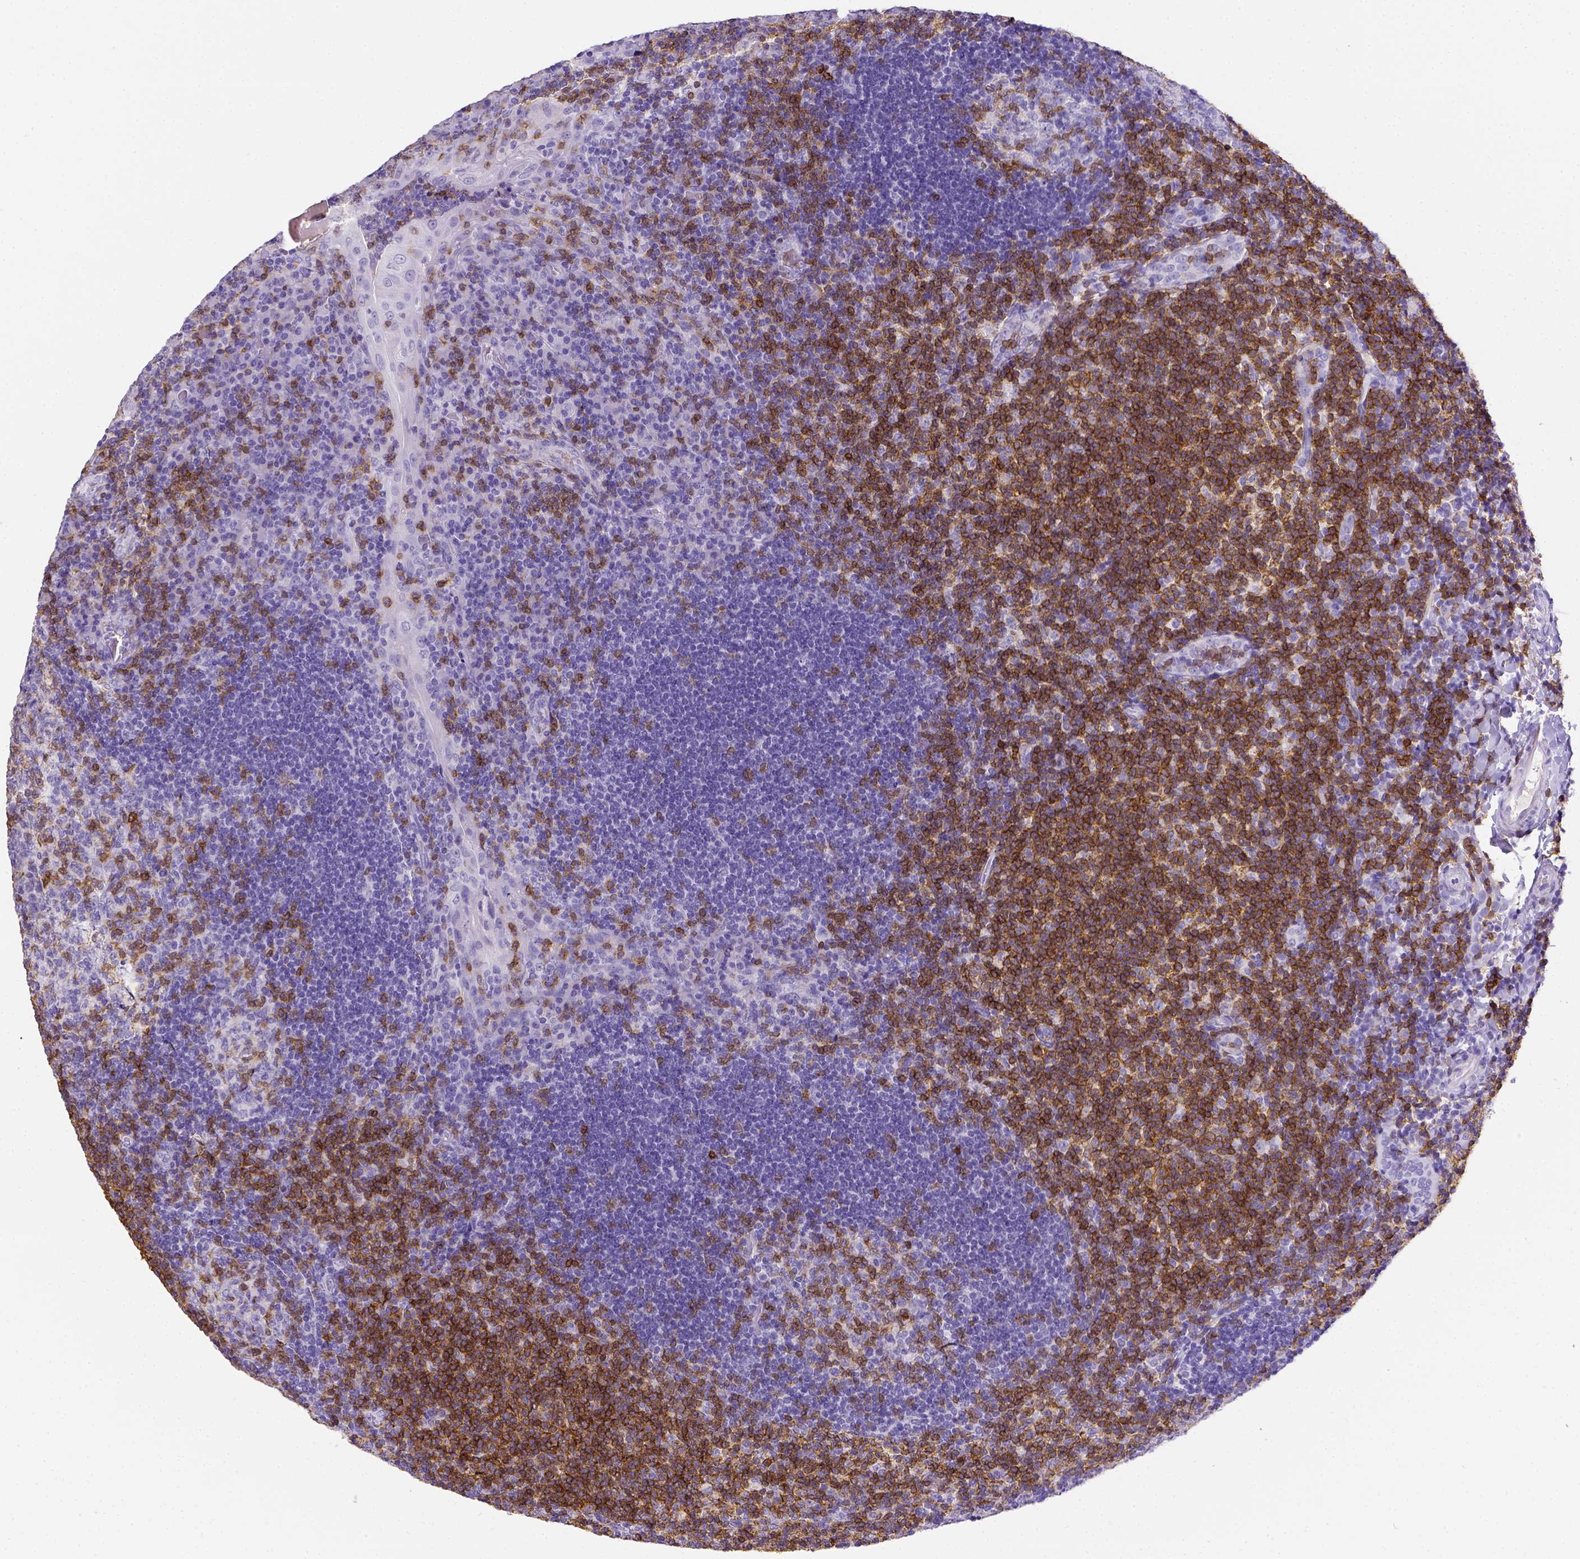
{"staining": {"intensity": "moderate", "quantity": "25%-75%", "location": "cytoplasmic/membranous"}, "tissue": "tonsil", "cell_type": "Germinal center cells", "image_type": "normal", "snomed": [{"axis": "morphology", "description": "Normal tissue, NOS"}, {"axis": "topography", "description": "Tonsil"}], "caption": "The immunohistochemical stain highlights moderate cytoplasmic/membranous expression in germinal center cells of unremarkable tonsil.", "gene": "CD3E", "patient": {"sex": "male", "age": 17}}